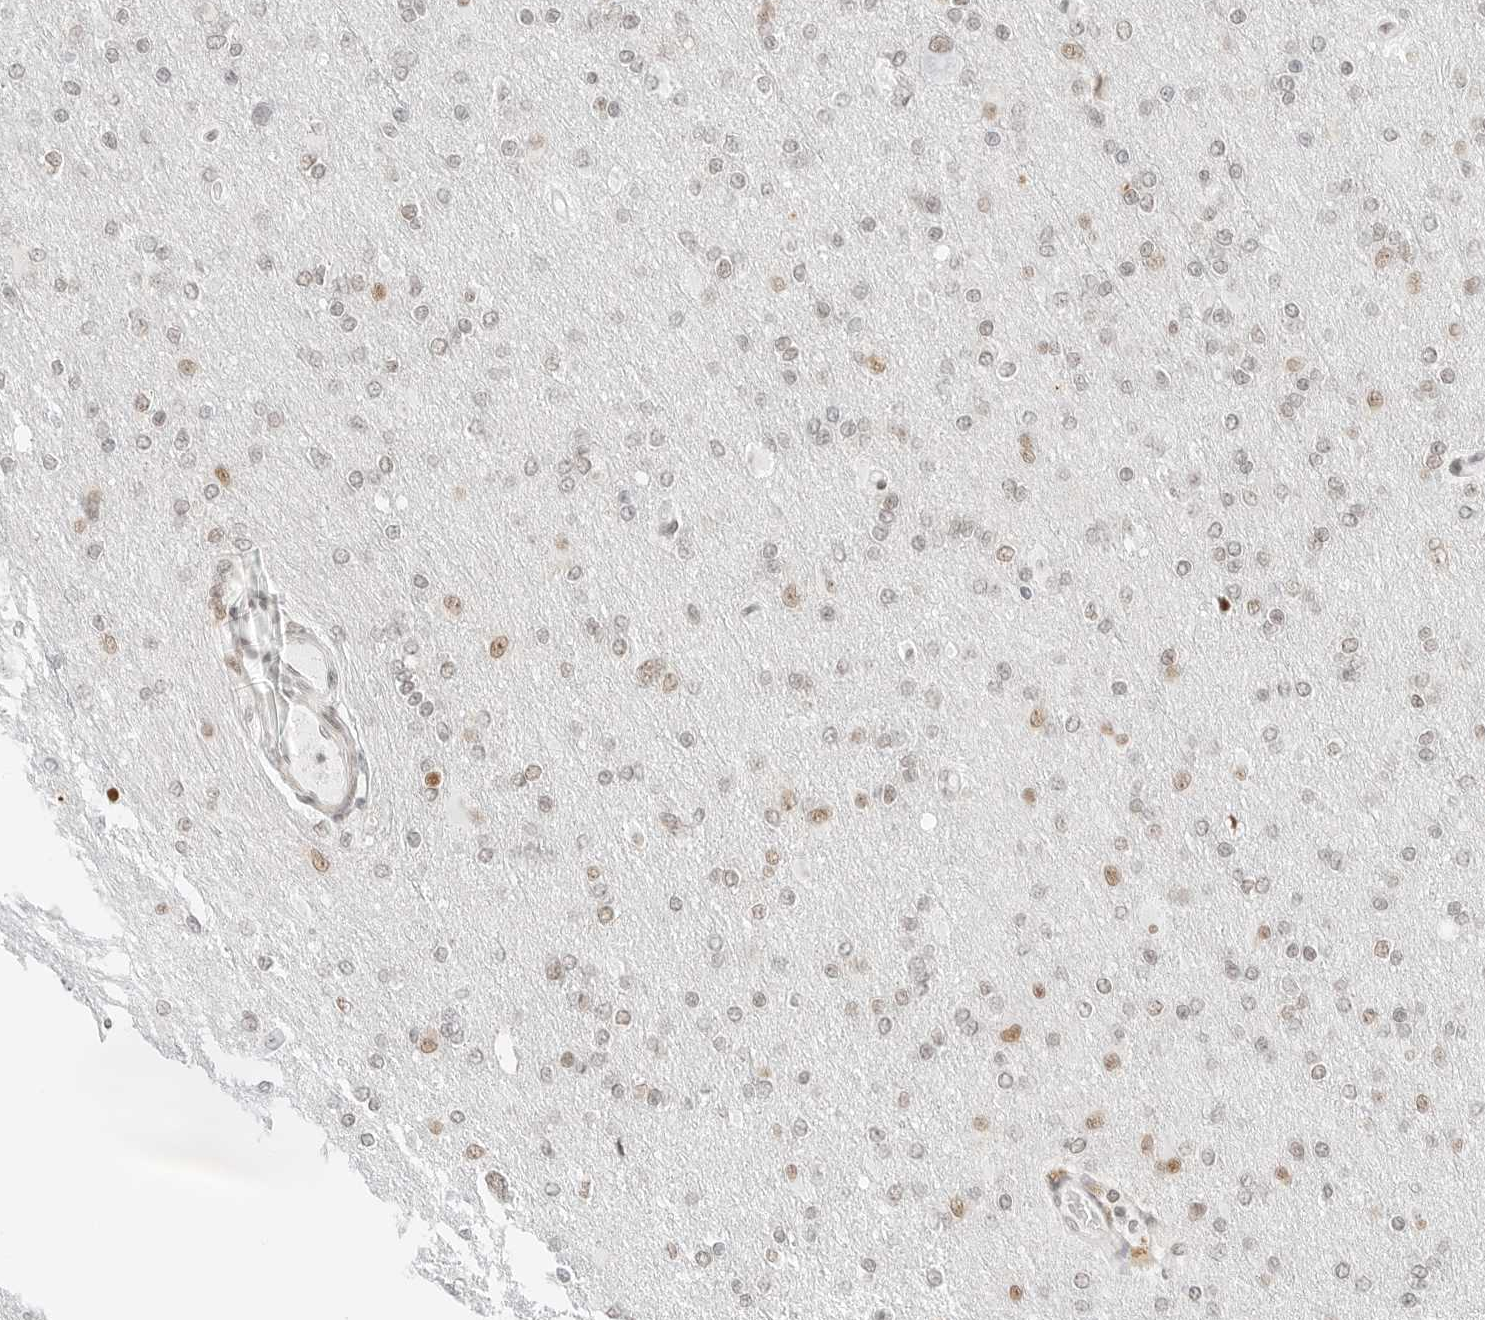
{"staining": {"intensity": "weak", "quantity": "<25%", "location": "nuclear"}, "tissue": "glioma", "cell_type": "Tumor cells", "image_type": "cancer", "snomed": [{"axis": "morphology", "description": "Glioma, malignant, High grade"}, {"axis": "topography", "description": "Cerebral cortex"}], "caption": "The photomicrograph reveals no staining of tumor cells in malignant glioma (high-grade).", "gene": "CRTC2", "patient": {"sex": "female", "age": 36}}